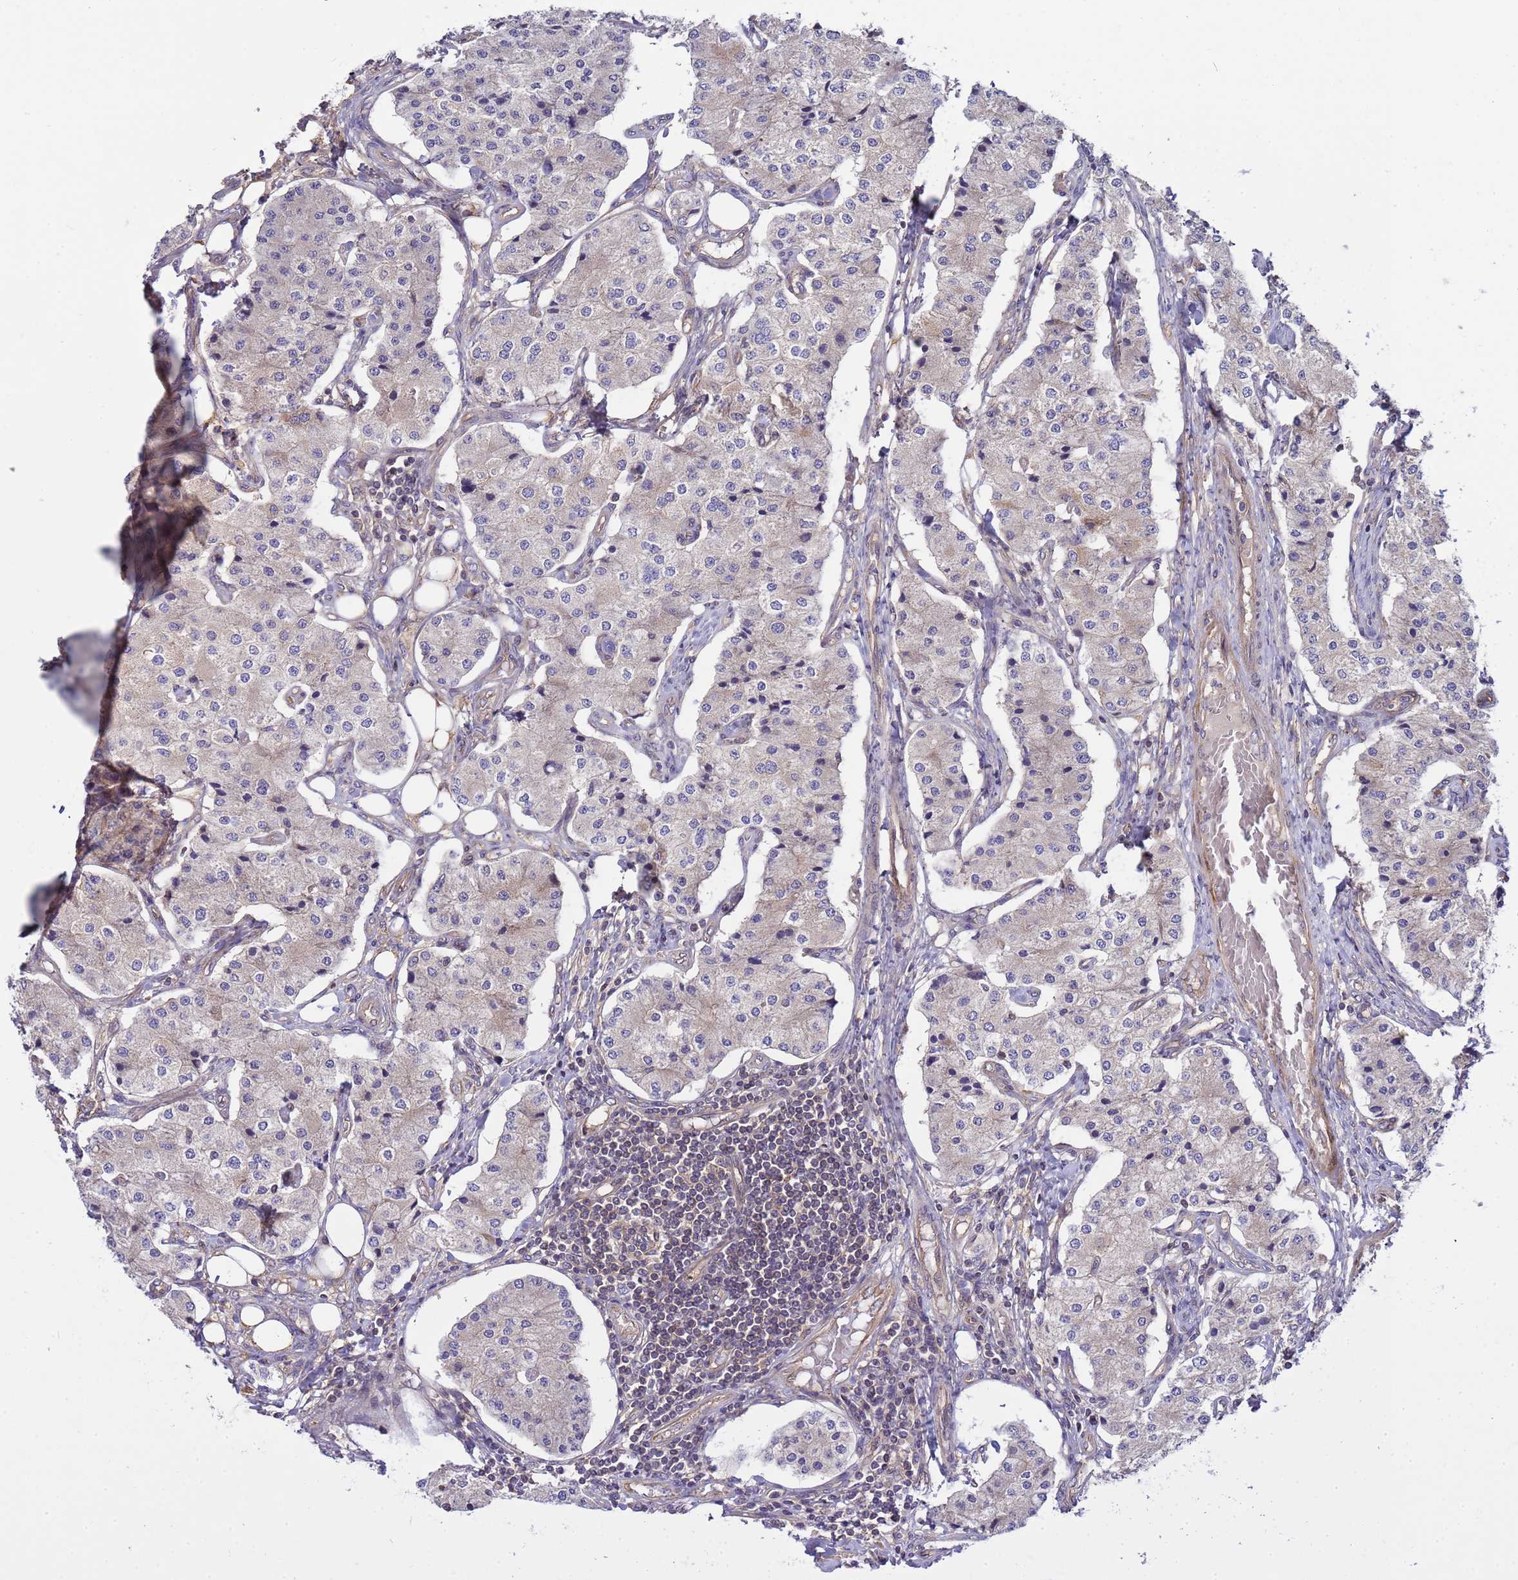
{"staining": {"intensity": "weak", "quantity": "<25%", "location": "cytoplasmic/membranous"}, "tissue": "carcinoid", "cell_type": "Tumor cells", "image_type": "cancer", "snomed": [{"axis": "morphology", "description": "Carcinoid, malignant, NOS"}, {"axis": "topography", "description": "Colon"}], "caption": "Tumor cells are negative for protein expression in human carcinoid (malignant).", "gene": "SMCO3", "patient": {"sex": "female", "age": 52}}